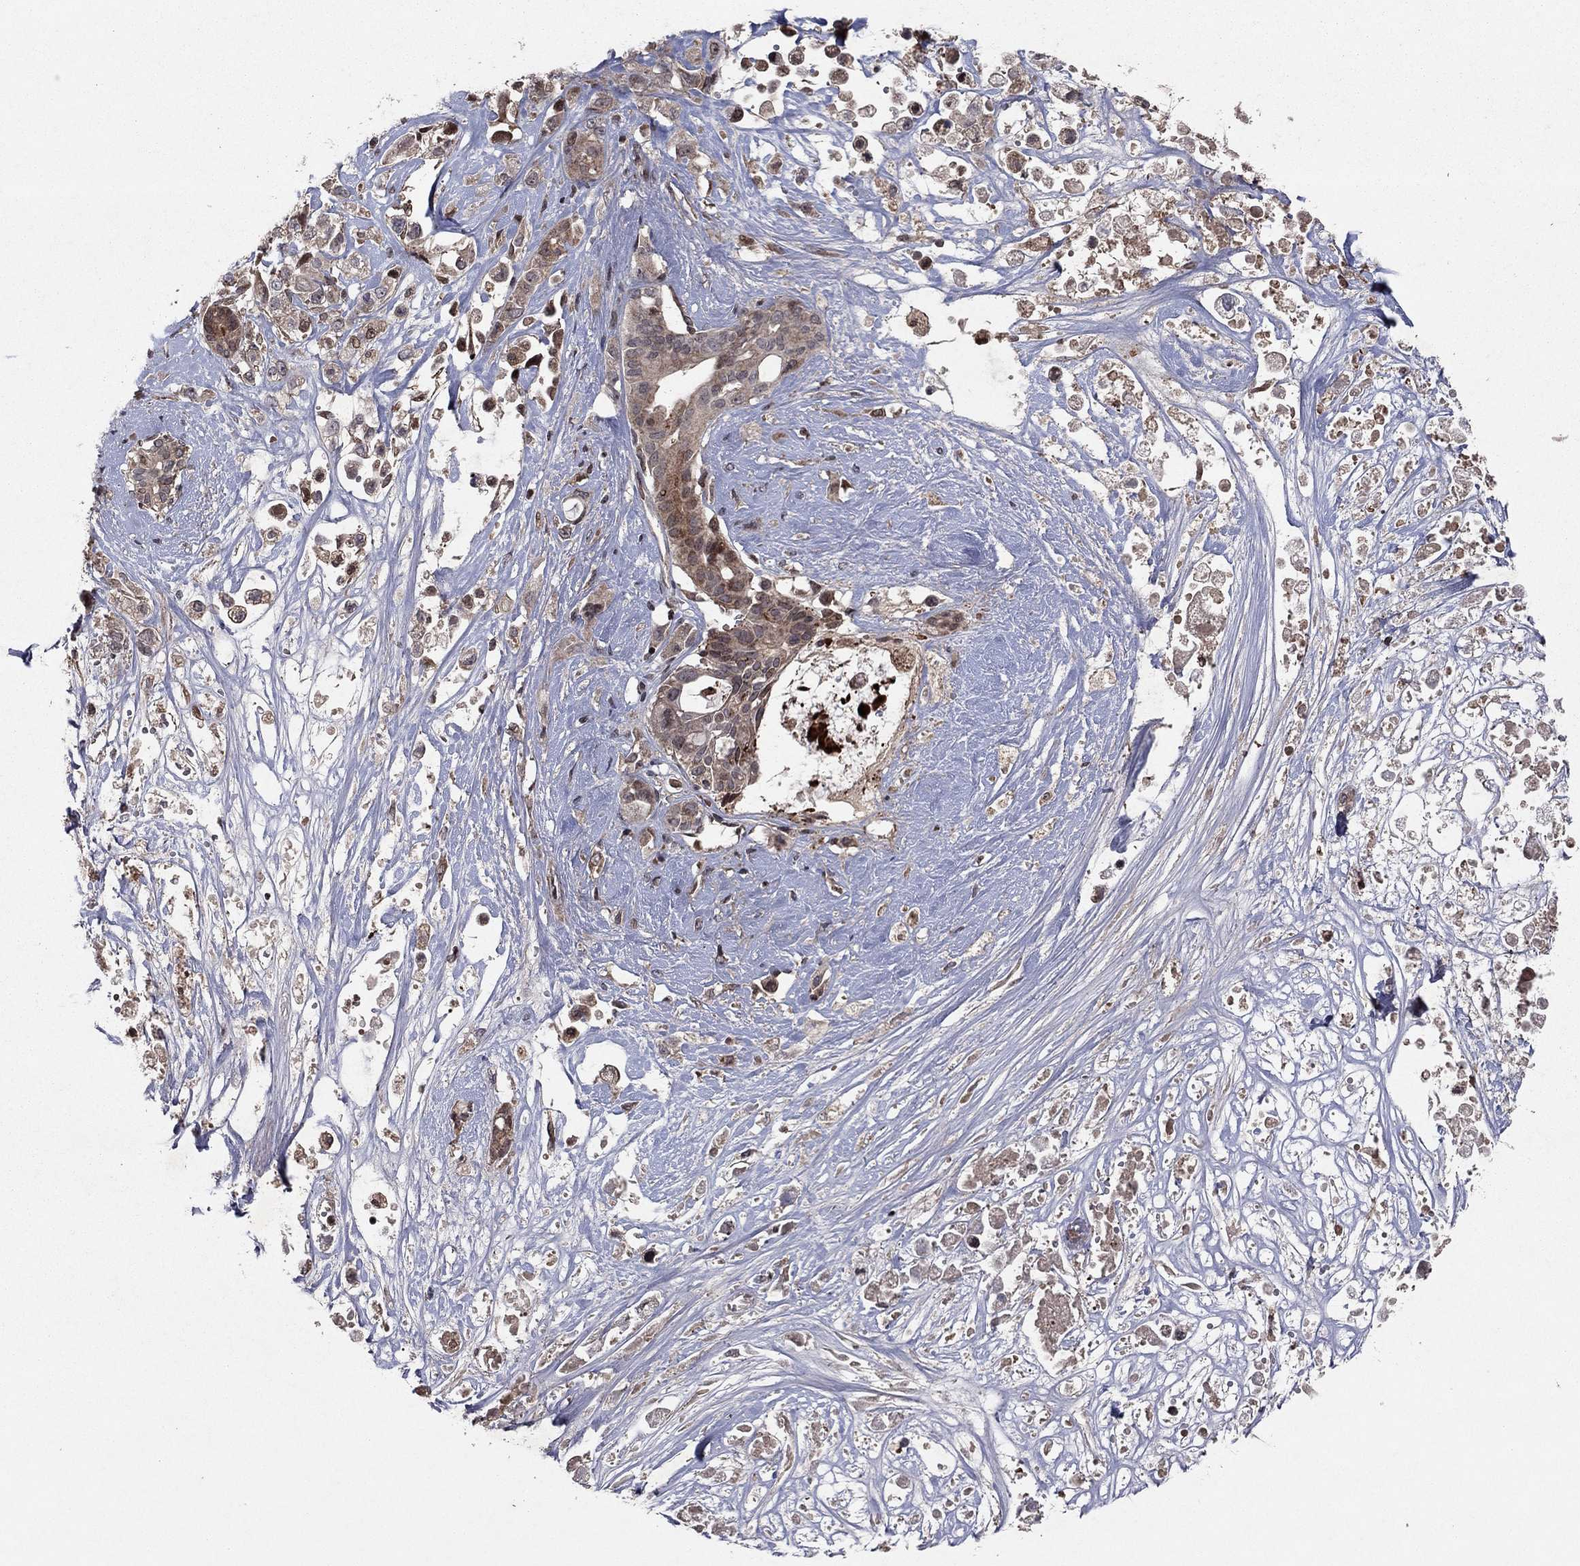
{"staining": {"intensity": "moderate", "quantity": "25%-75%", "location": "cytoplasmic/membranous,nuclear"}, "tissue": "pancreatic cancer", "cell_type": "Tumor cells", "image_type": "cancer", "snomed": [{"axis": "morphology", "description": "Adenocarcinoma, NOS"}, {"axis": "topography", "description": "Pancreas"}], "caption": "A high-resolution micrograph shows IHC staining of pancreatic adenocarcinoma, which exhibits moderate cytoplasmic/membranous and nuclear expression in approximately 25%-75% of tumor cells.", "gene": "SORBS1", "patient": {"sex": "male", "age": 44}}